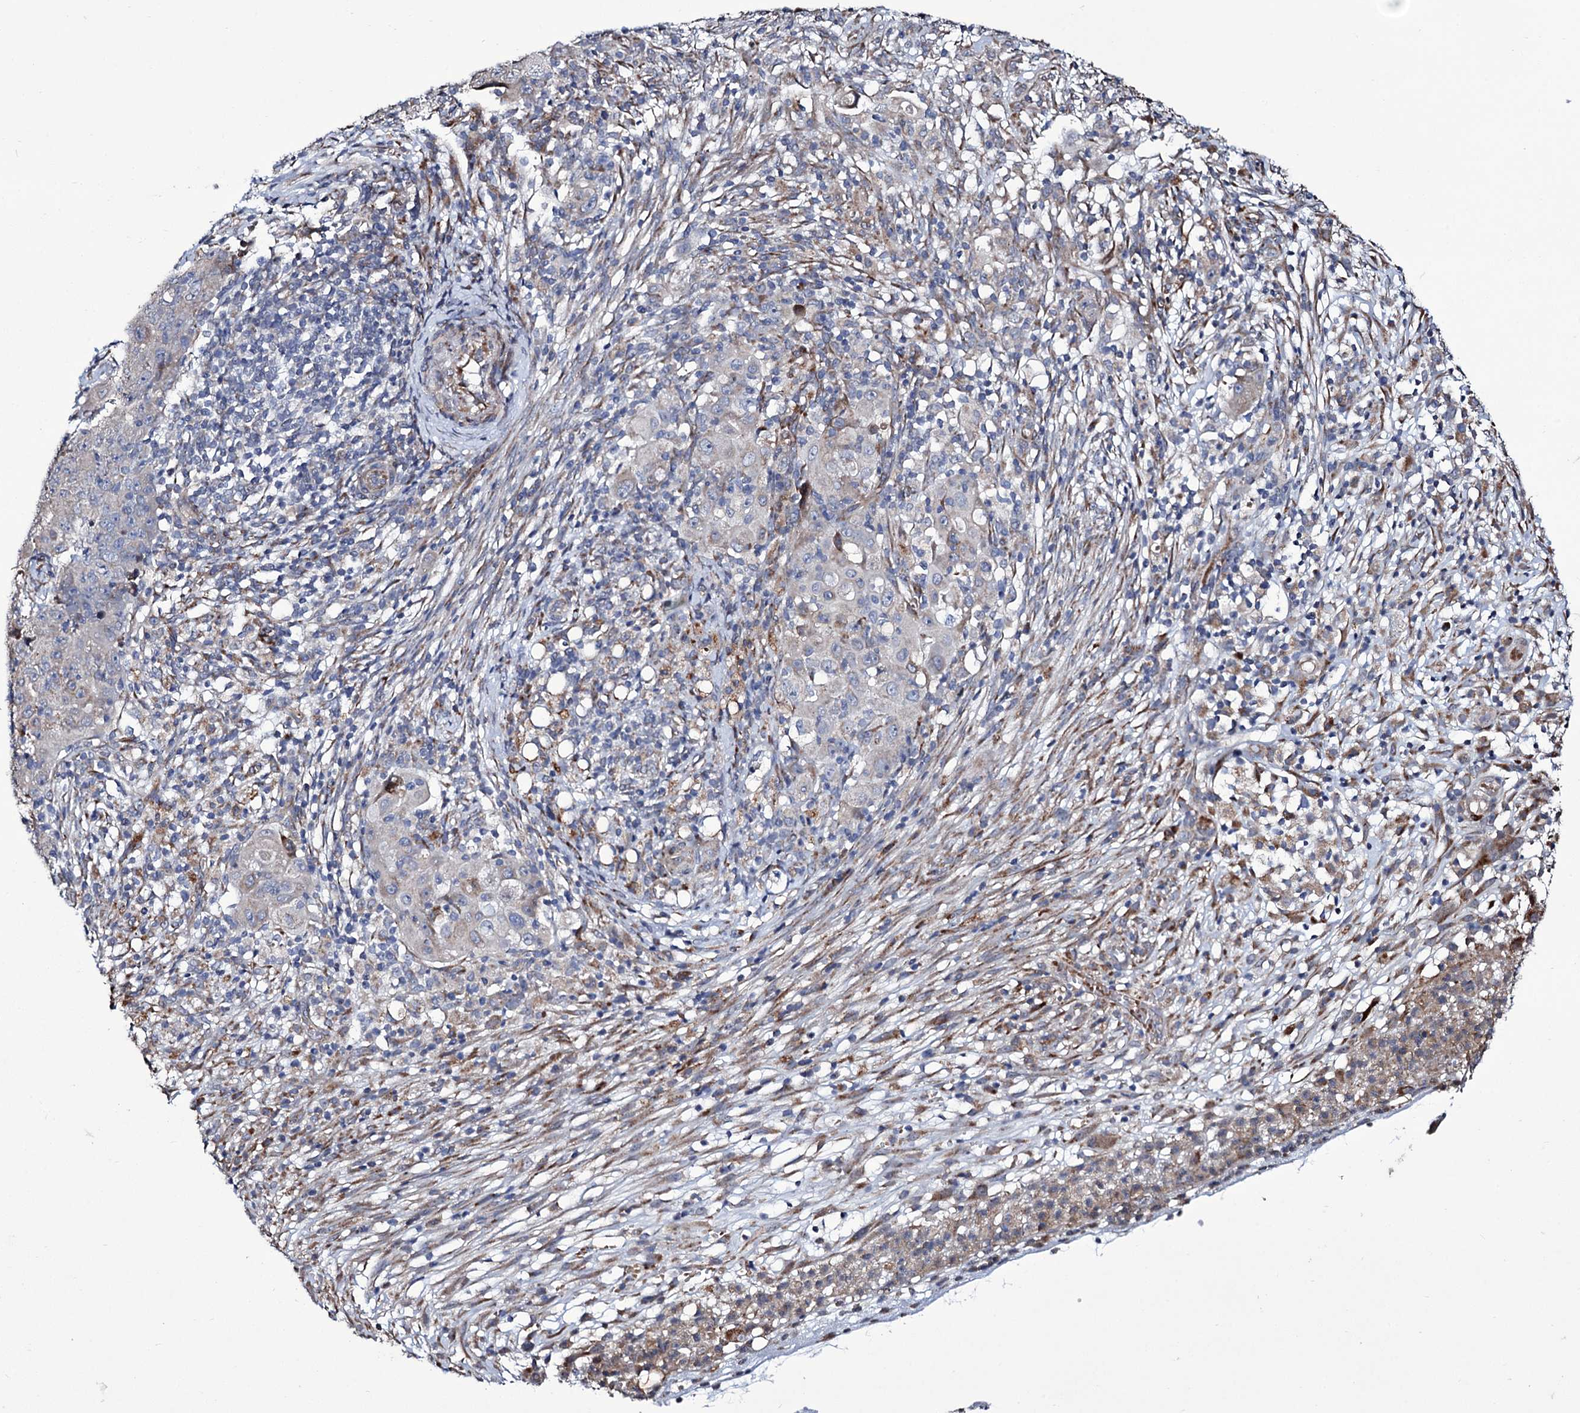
{"staining": {"intensity": "weak", "quantity": "<25%", "location": "cytoplasmic/membranous"}, "tissue": "ovarian cancer", "cell_type": "Tumor cells", "image_type": "cancer", "snomed": [{"axis": "morphology", "description": "Carcinoma, endometroid"}, {"axis": "topography", "description": "Ovary"}], "caption": "High power microscopy image of an immunohistochemistry (IHC) micrograph of ovarian endometroid carcinoma, revealing no significant positivity in tumor cells.", "gene": "TUBGCP5", "patient": {"sex": "female", "age": 42}}